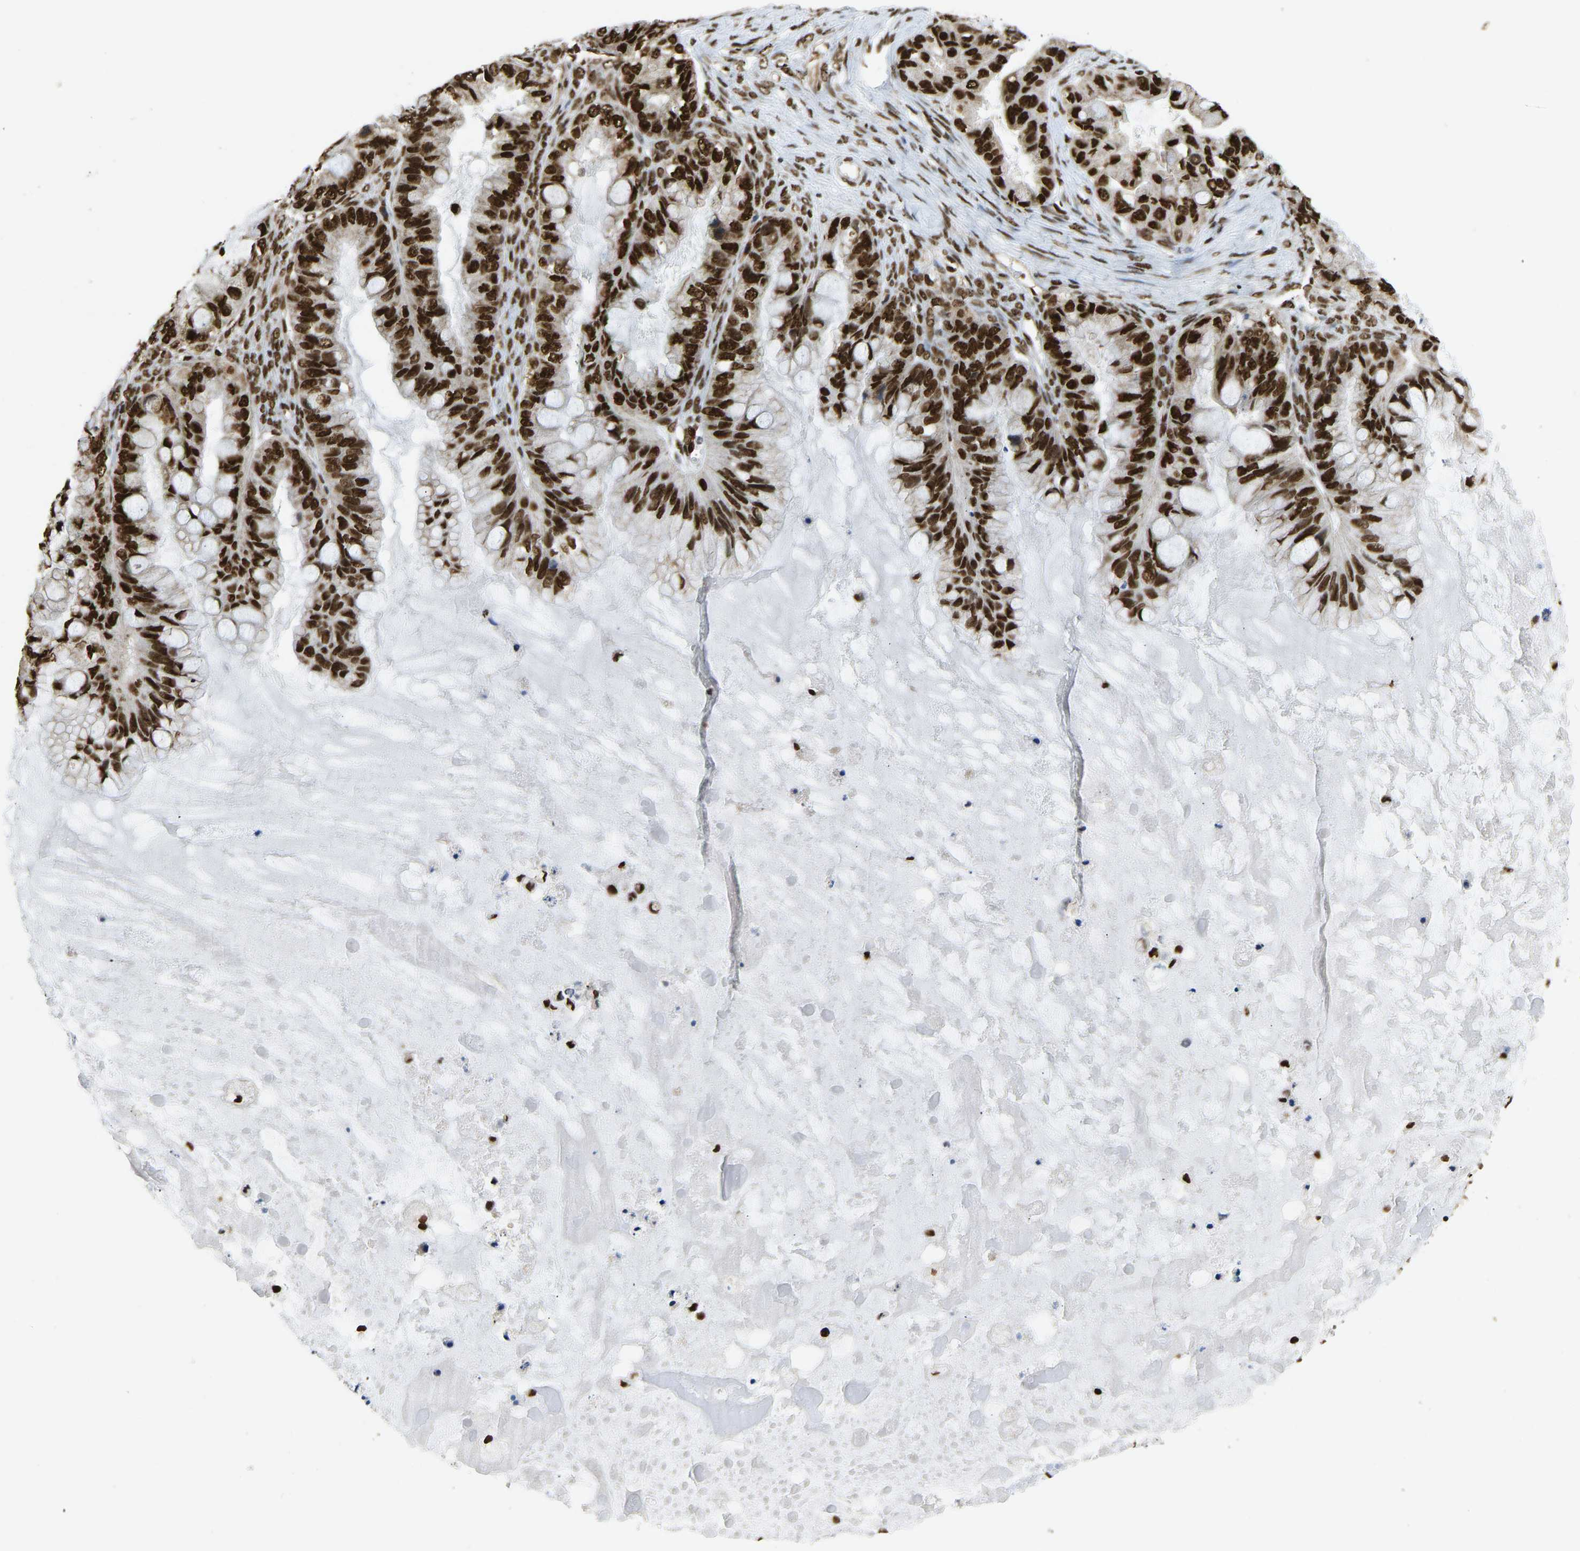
{"staining": {"intensity": "strong", "quantity": ">75%", "location": "nuclear"}, "tissue": "ovarian cancer", "cell_type": "Tumor cells", "image_type": "cancer", "snomed": [{"axis": "morphology", "description": "Cystadenocarcinoma, mucinous, NOS"}, {"axis": "topography", "description": "Ovary"}], "caption": "Human ovarian cancer (mucinous cystadenocarcinoma) stained with a protein marker exhibits strong staining in tumor cells.", "gene": "ZSCAN20", "patient": {"sex": "female", "age": 80}}